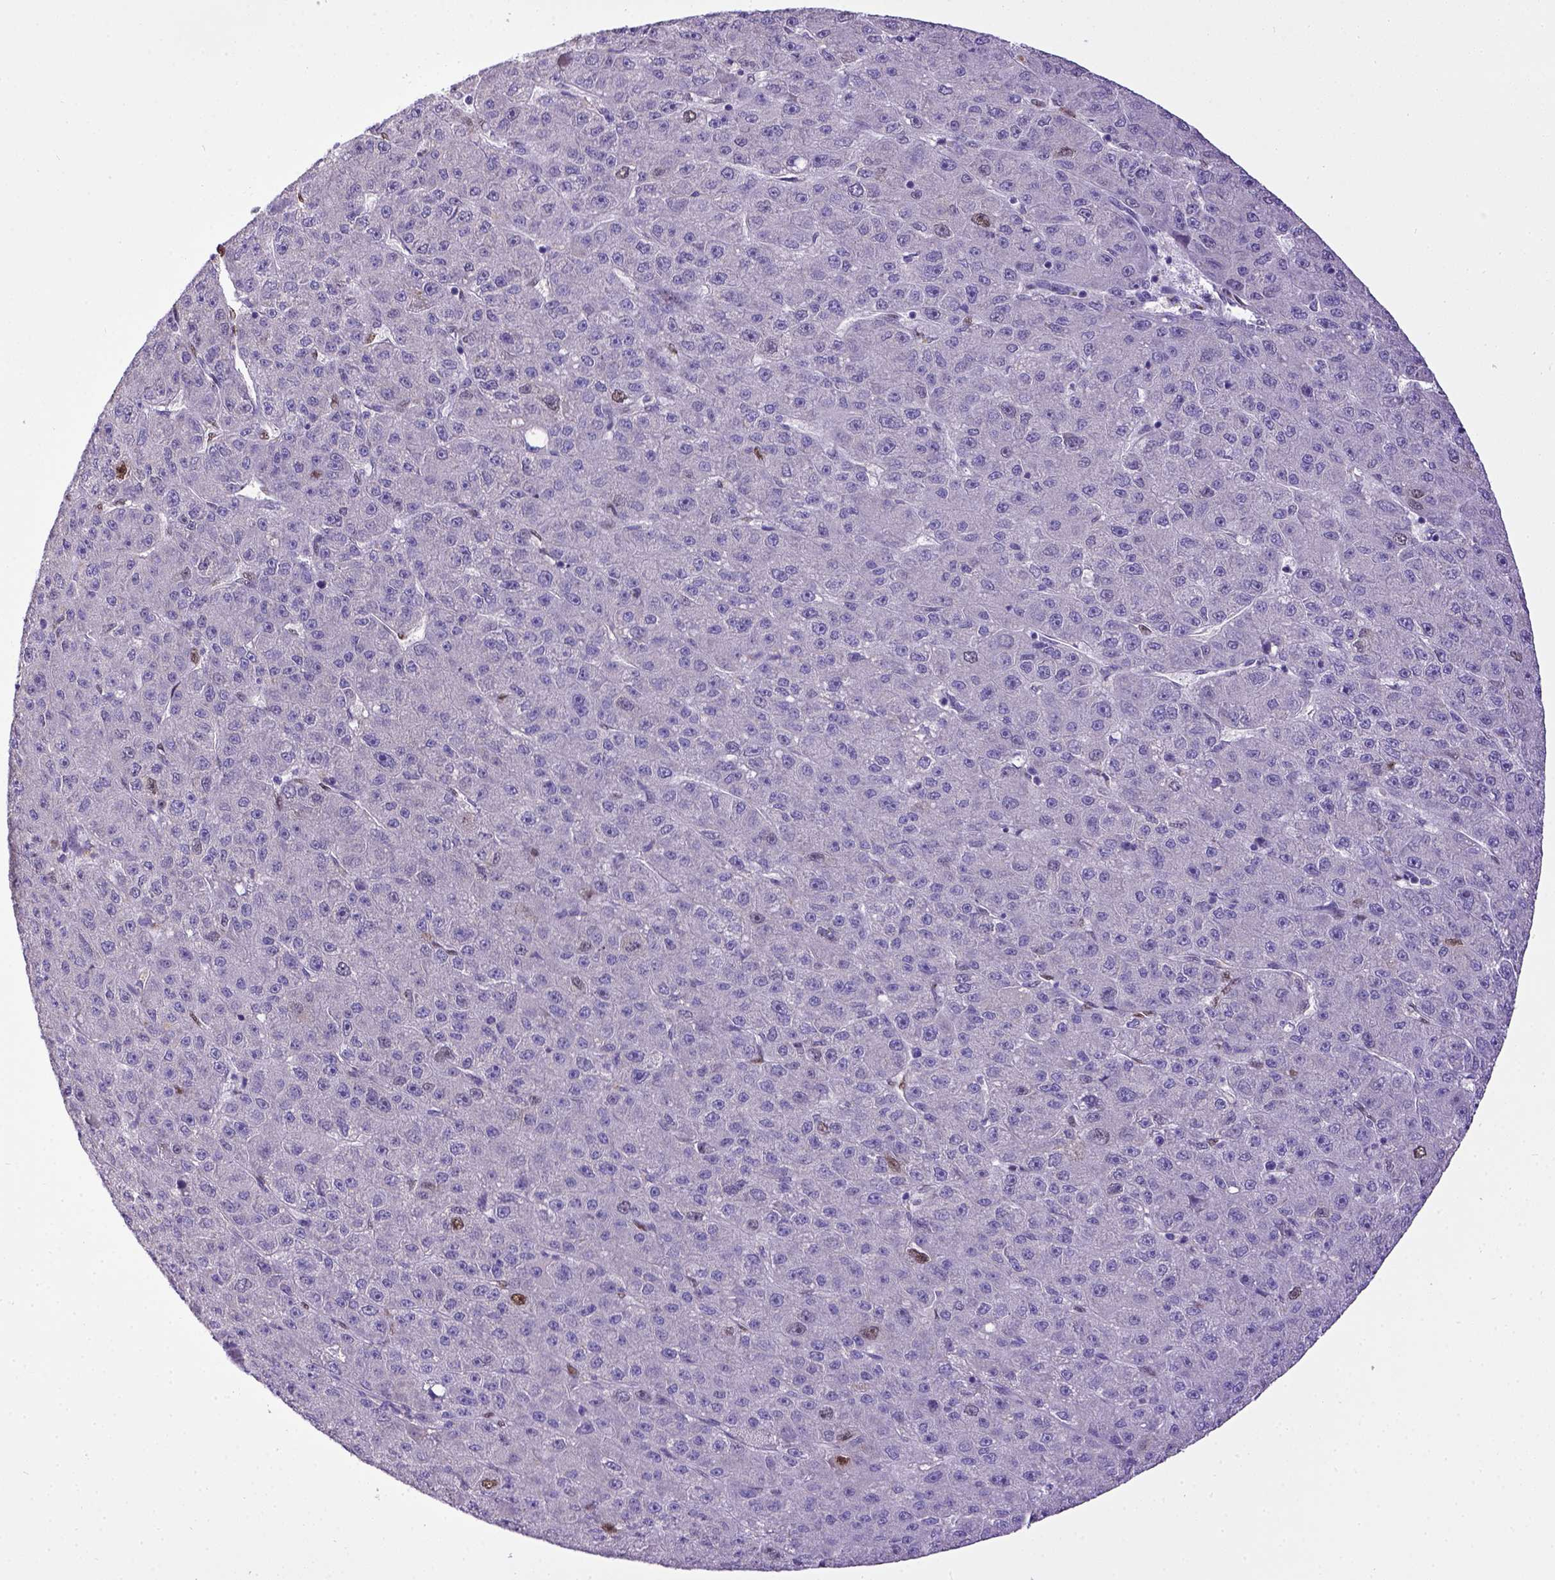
{"staining": {"intensity": "negative", "quantity": "none", "location": "none"}, "tissue": "liver cancer", "cell_type": "Tumor cells", "image_type": "cancer", "snomed": [{"axis": "morphology", "description": "Carcinoma, Hepatocellular, NOS"}, {"axis": "topography", "description": "Liver"}], "caption": "Tumor cells are negative for protein expression in human liver cancer (hepatocellular carcinoma).", "gene": "CDKN1A", "patient": {"sex": "male", "age": 67}}